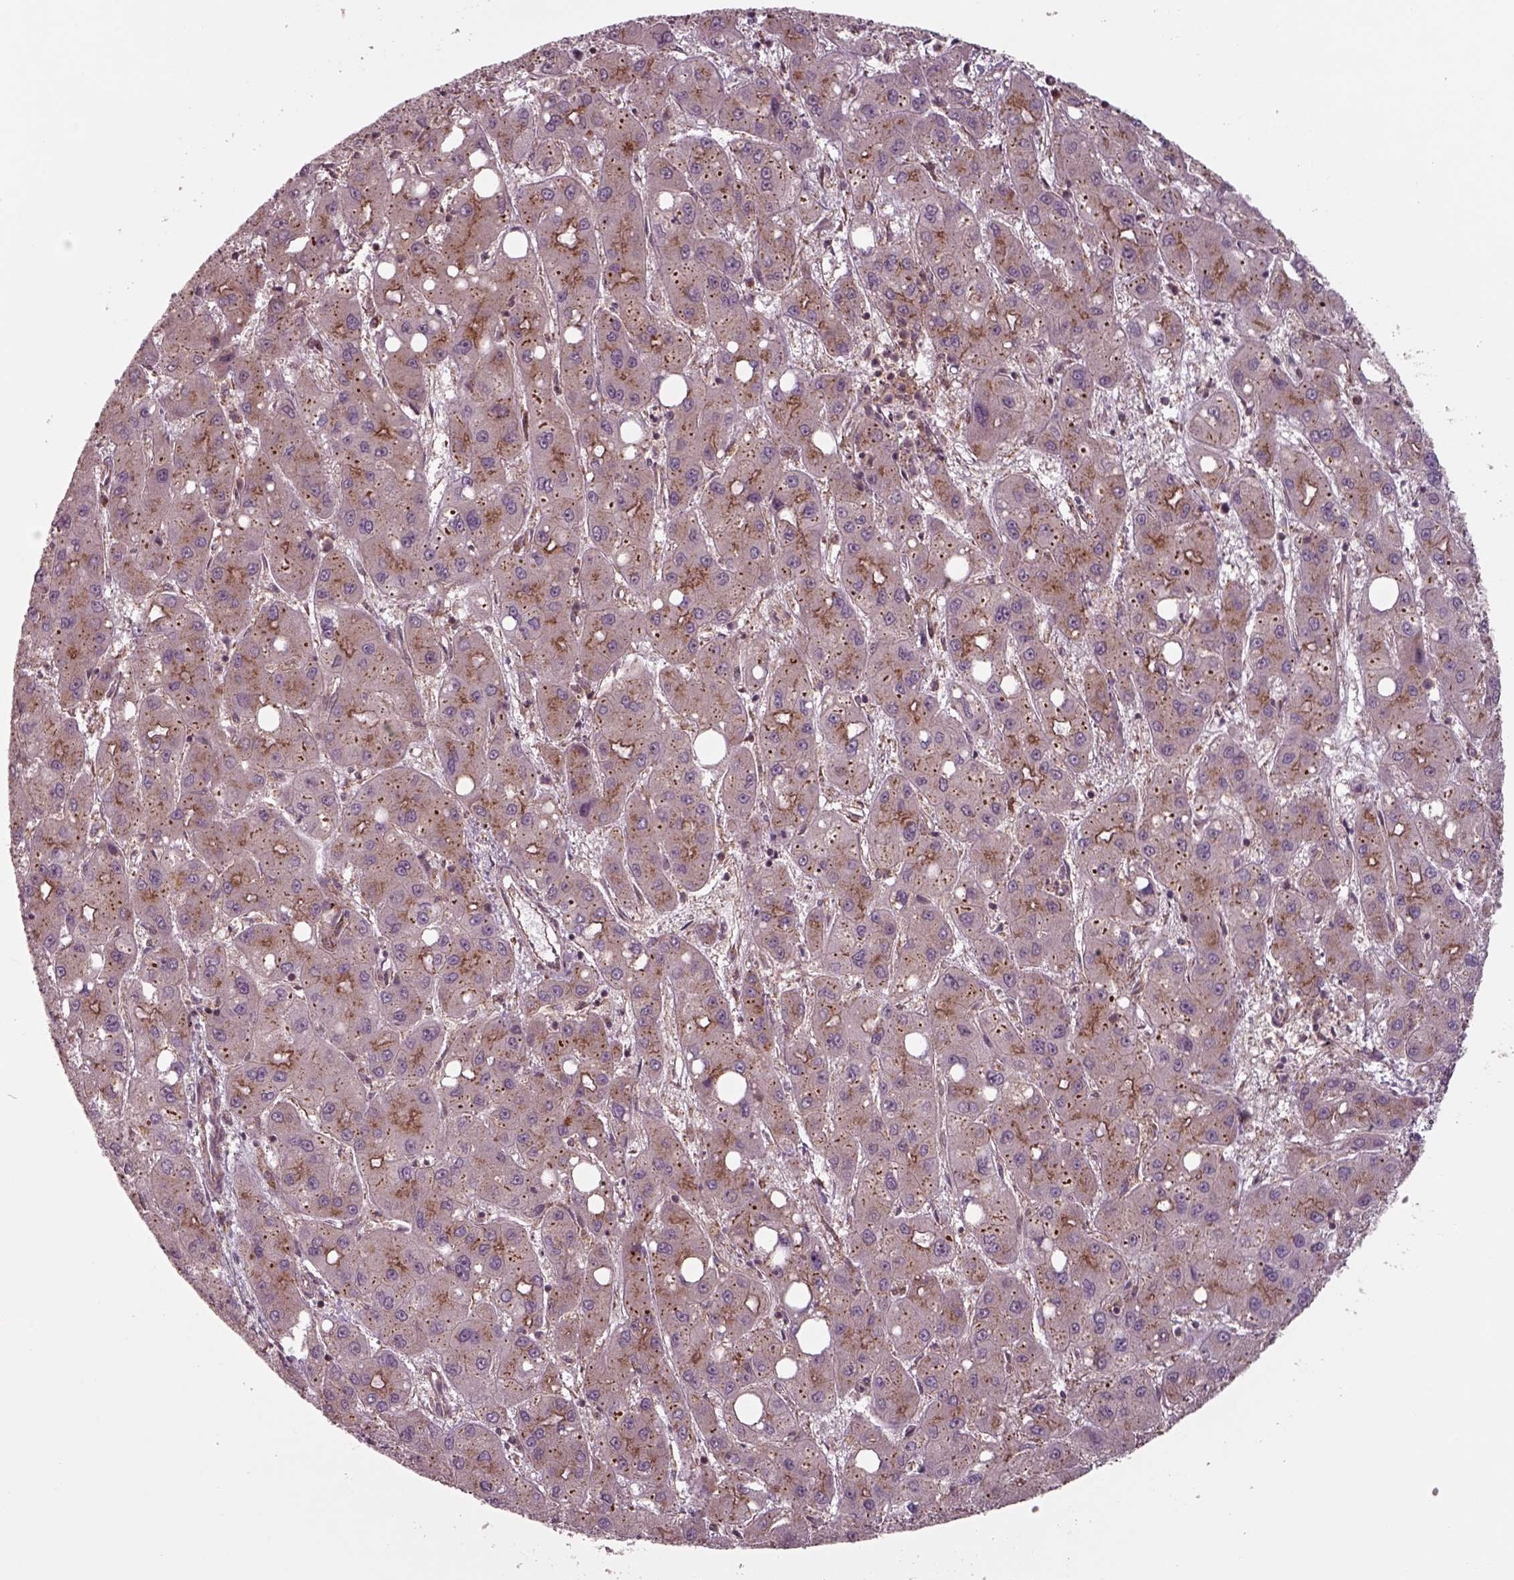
{"staining": {"intensity": "strong", "quantity": "25%-75%", "location": "cytoplasmic/membranous"}, "tissue": "liver cancer", "cell_type": "Tumor cells", "image_type": "cancer", "snomed": [{"axis": "morphology", "description": "Carcinoma, Hepatocellular, NOS"}, {"axis": "topography", "description": "Liver"}], "caption": "Tumor cells exhibit high levels of strong cytoplasmic/membranous staining in about 25%-75% of cells in human hepatocellular carcinoma (liver).", "gene": "CHMP3", "patient": {"sex": "male", "age": 73}}